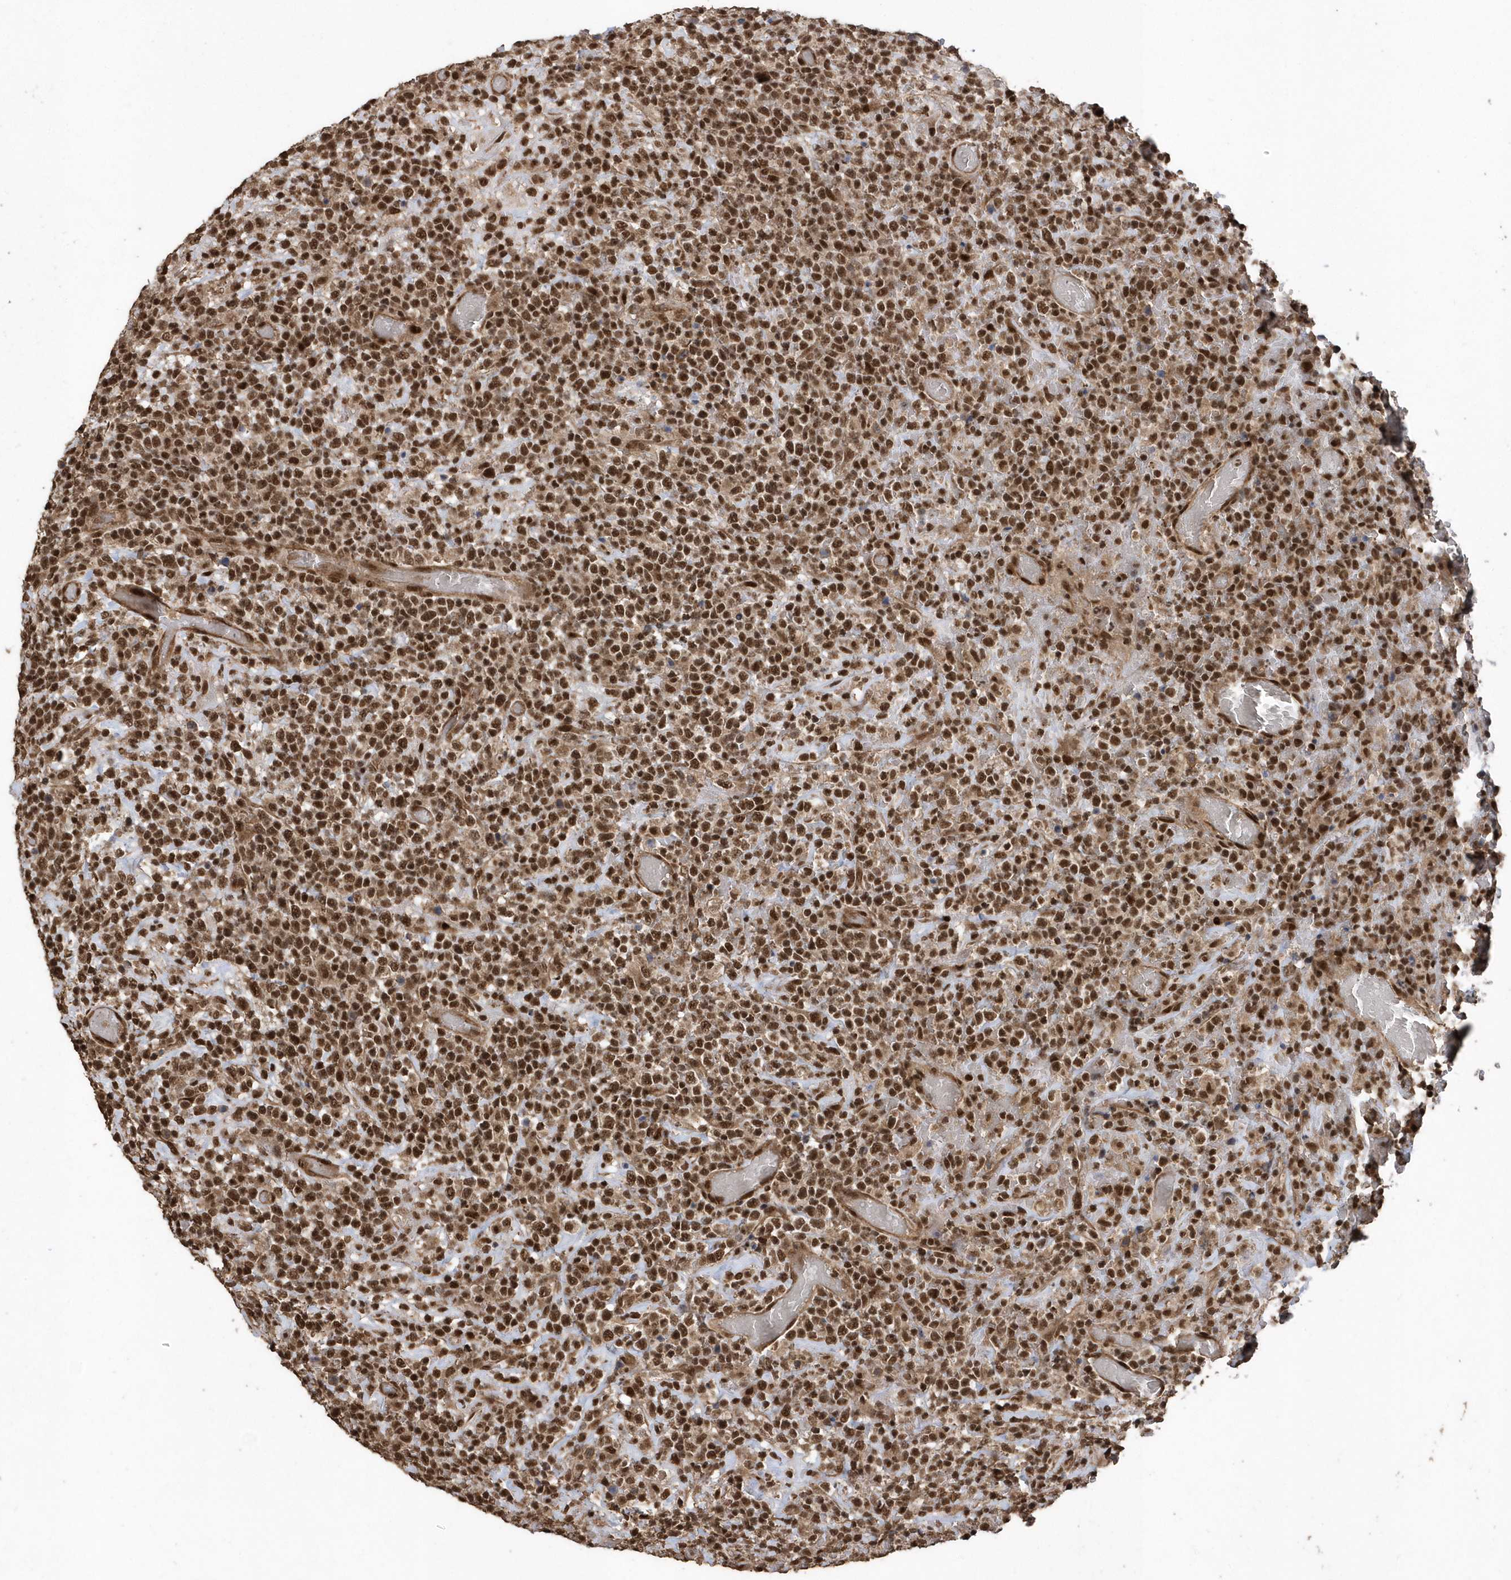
{"staining": {"intensity": "moderate", "quantity": ">75%", "location": "nuclear"}, "tissue": "lymphoma", "cell_type": "Tumor cells", "image_type": "cancer", "snomed": [{"axis": "morphology", "description": "Malignant lymphoma, non-Hodgkin's type, High grade"}, {"axis": "topography", "description": "Colon"}], "caption": "Protein staining of high-grade malignant lymphoma, non-Hodgkin's type tissue exhibits moderate nuclear positivity in about >75% of tumor cells. (IHC, brightfield microscopy, high magnification).", "gene": "INTS12", "patient": {"sex": "female", "age": 53}}